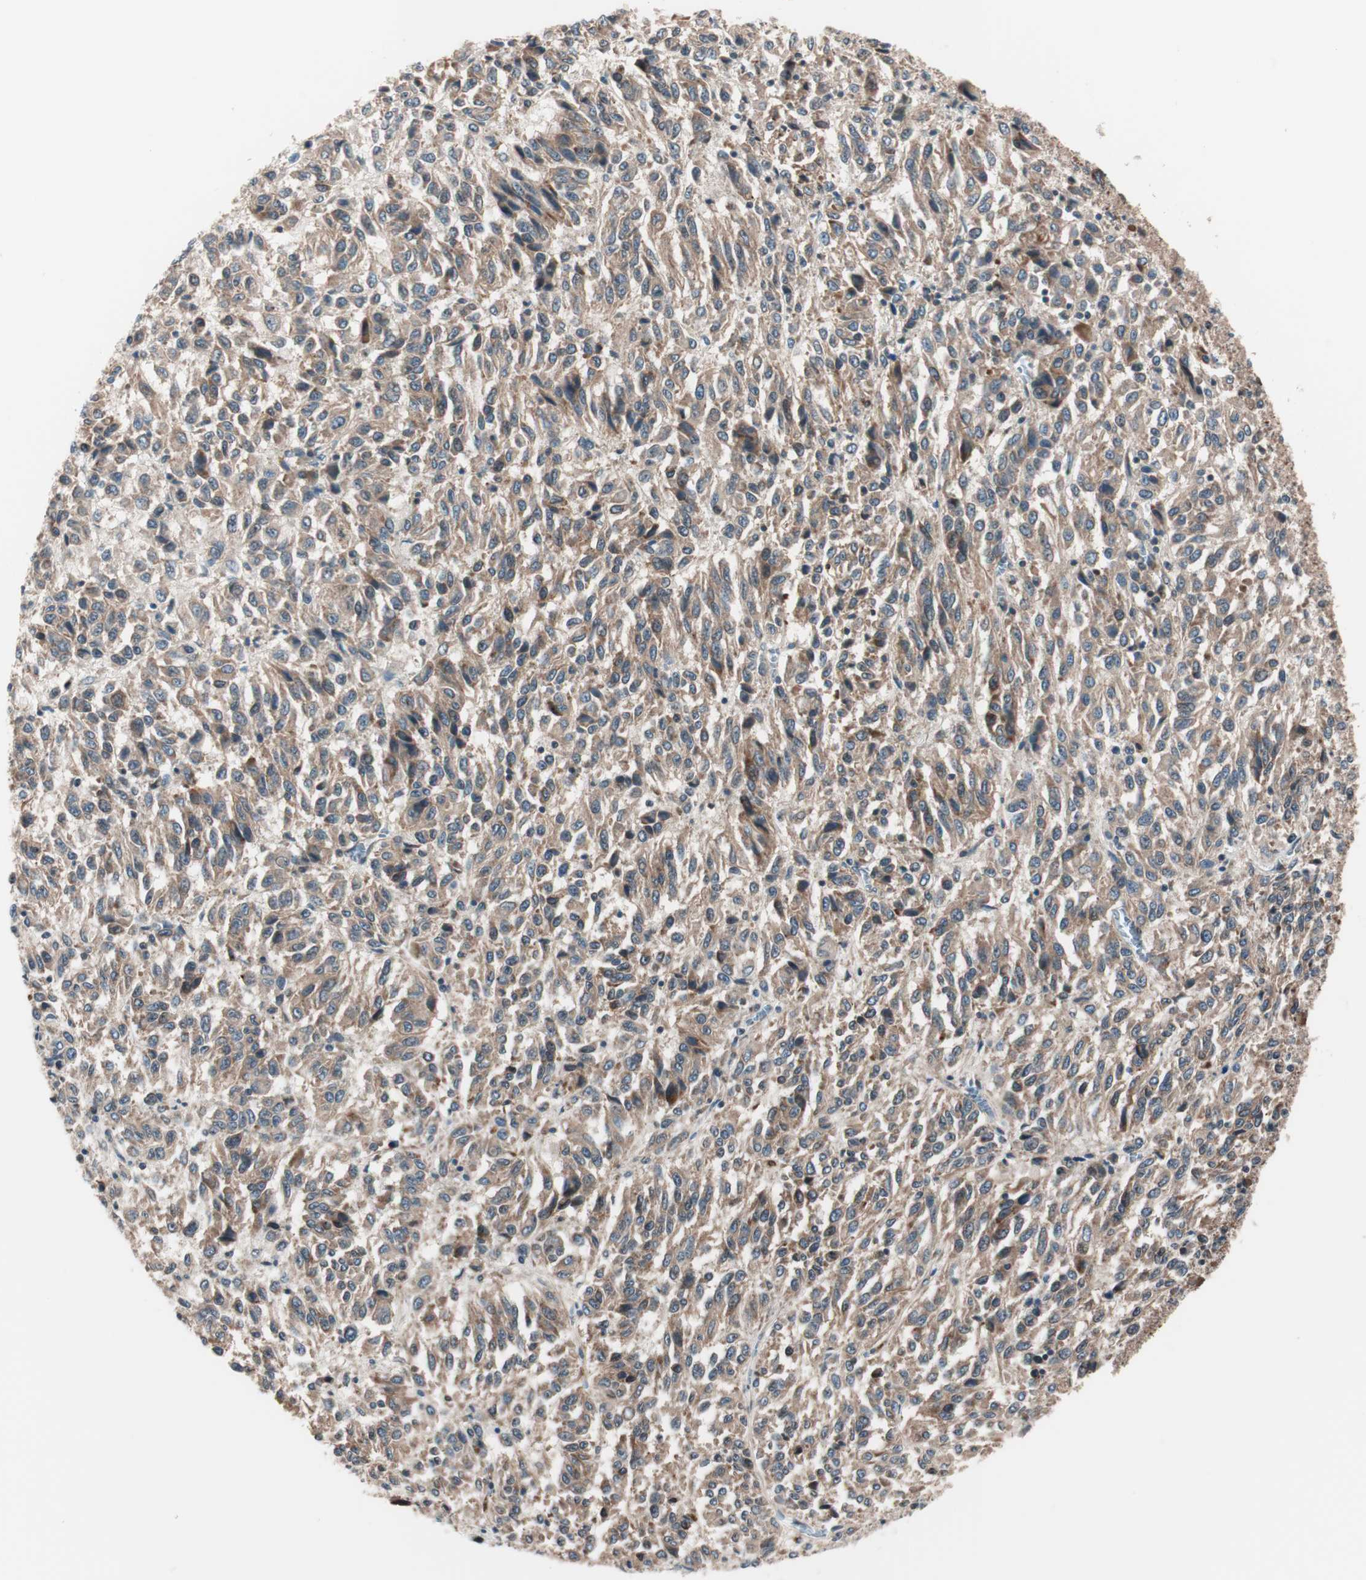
{"staining": {"intensity": "moderate", "quantity": ">75%", "location": "cytoplasmic/membranous"}, "tissue": "melanoma", "cell_type": "Tumor cells", "image_type": "cancer", "snomed": [{"axis": "morphology", "description": "Malignant melanoma, Metastatic site"}, {"axis": "topography", "description": "Lung"}], "caption": "Immunohistochemistry staining of malignant melanoma (metastatic site), which demonstrates medium levels of moderate cytoplasmic/membranous expression in about >75% of tumor cells indicating moderate cytoplasmic/membranous protein expression. The staining was performed using DAB (3,3'-diaminobenzidine) (brown) for protein detection and nuclei were counterstained in hematoxylin (blue).", "gene": "TSG101", "patient": {"sex": "male", "age": 64}}